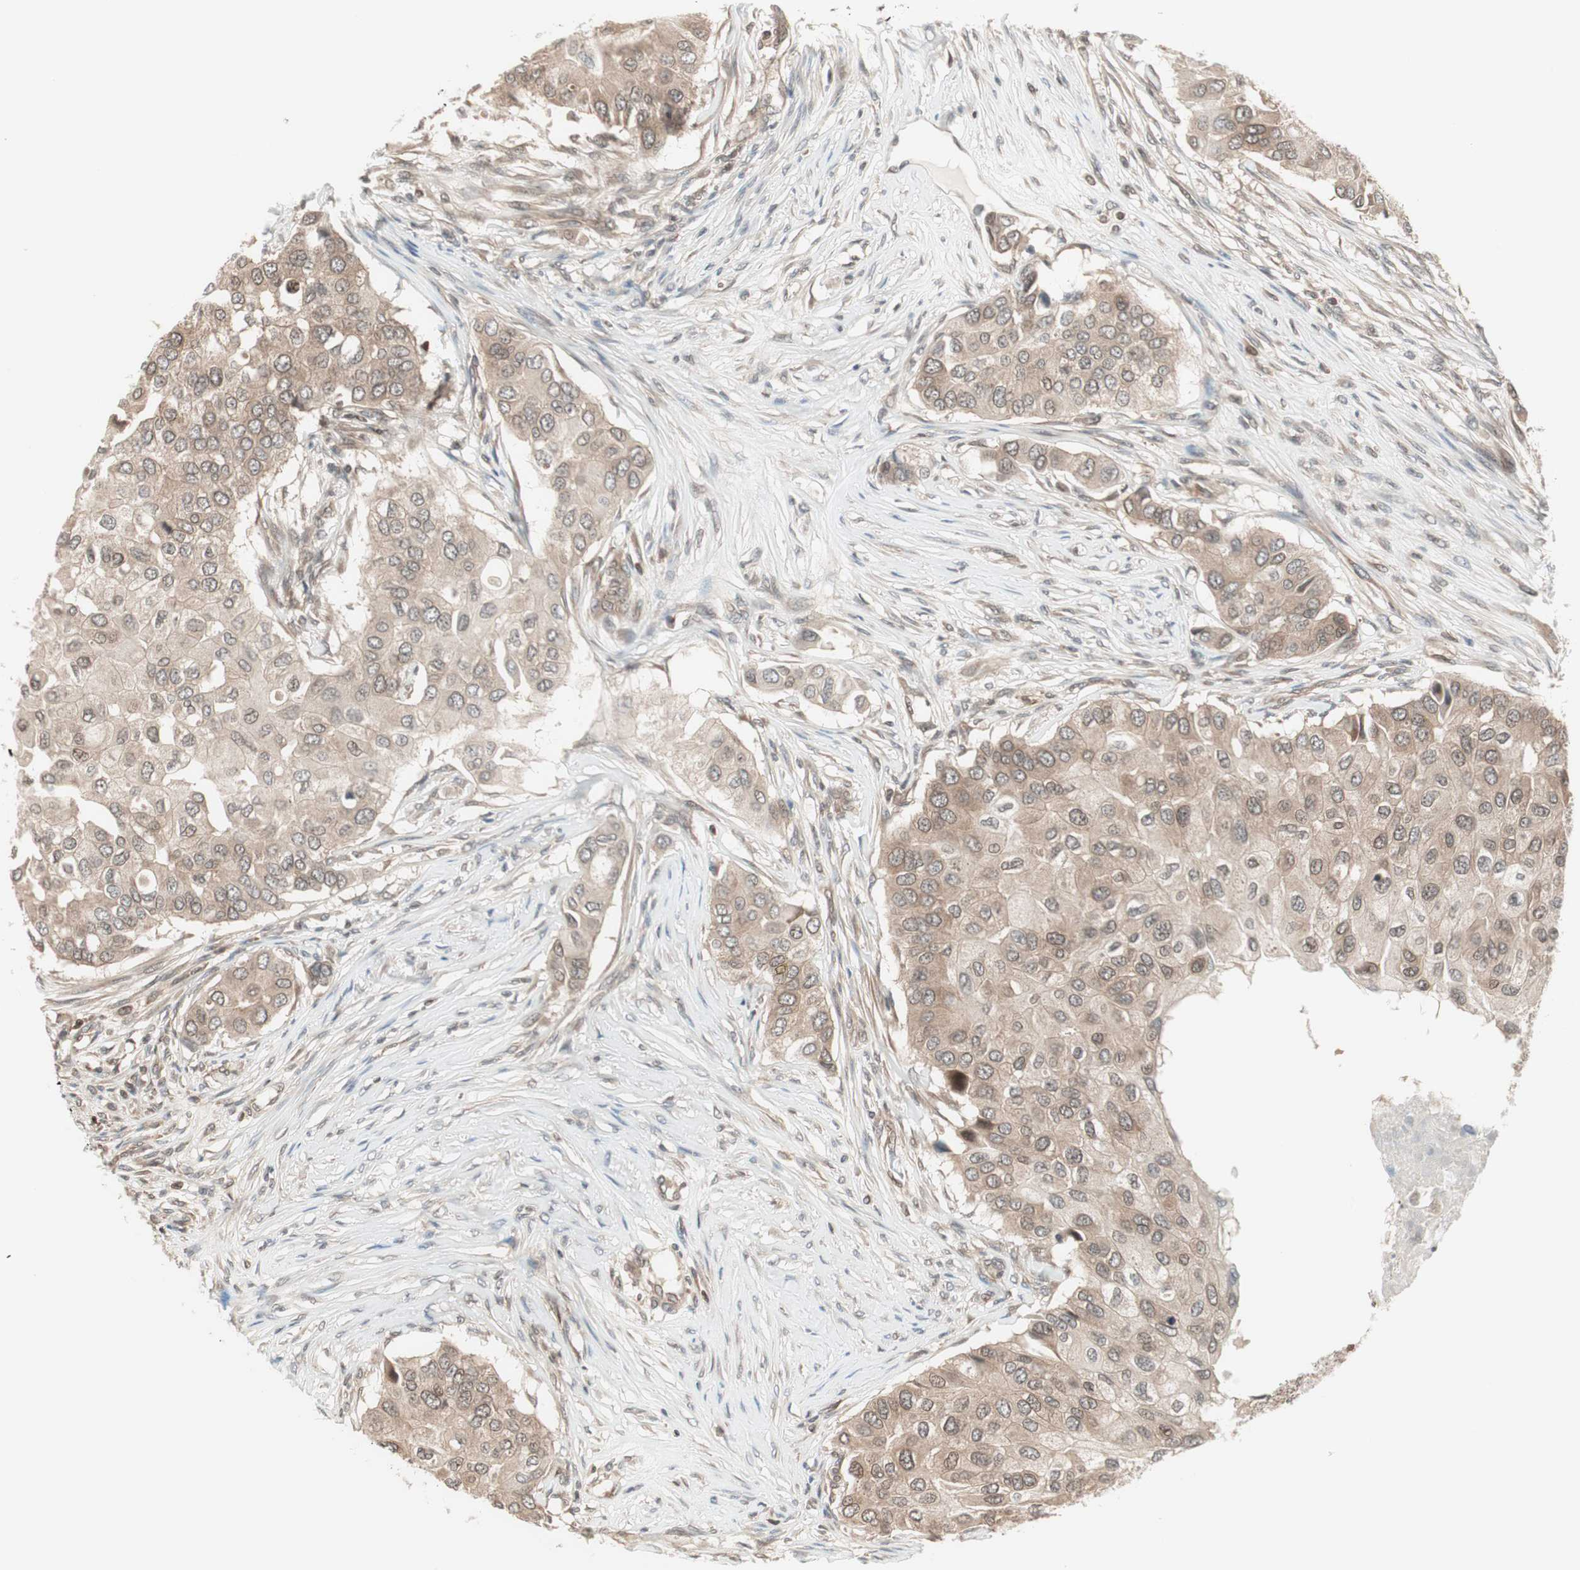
{"staining": {"intensity": "moderate", "quantity": ">75%", "location": "cytoplasmic/membranous"}, "tissue": "breast cancer", "cell_type": "Tumor cells", "image_type": "cancer", "snomed": [{"axis": "morphology", "description": "Normal tissue, NOS"}, {"axis": "morphology", "description": "Duct carcinoma"}, {"axis": "topography", "description": "Breast"}], "caption": "Protein staining of breast cancer (invasive ductal carcinoma) tissue shows moderate cytoplasmic/membranous positivity in about >75% of tumor cells. (IHC, brightfield microscopy, high magnification).", "gene": "UBE2I", "patient": {"sex": "female", "age": 49}}